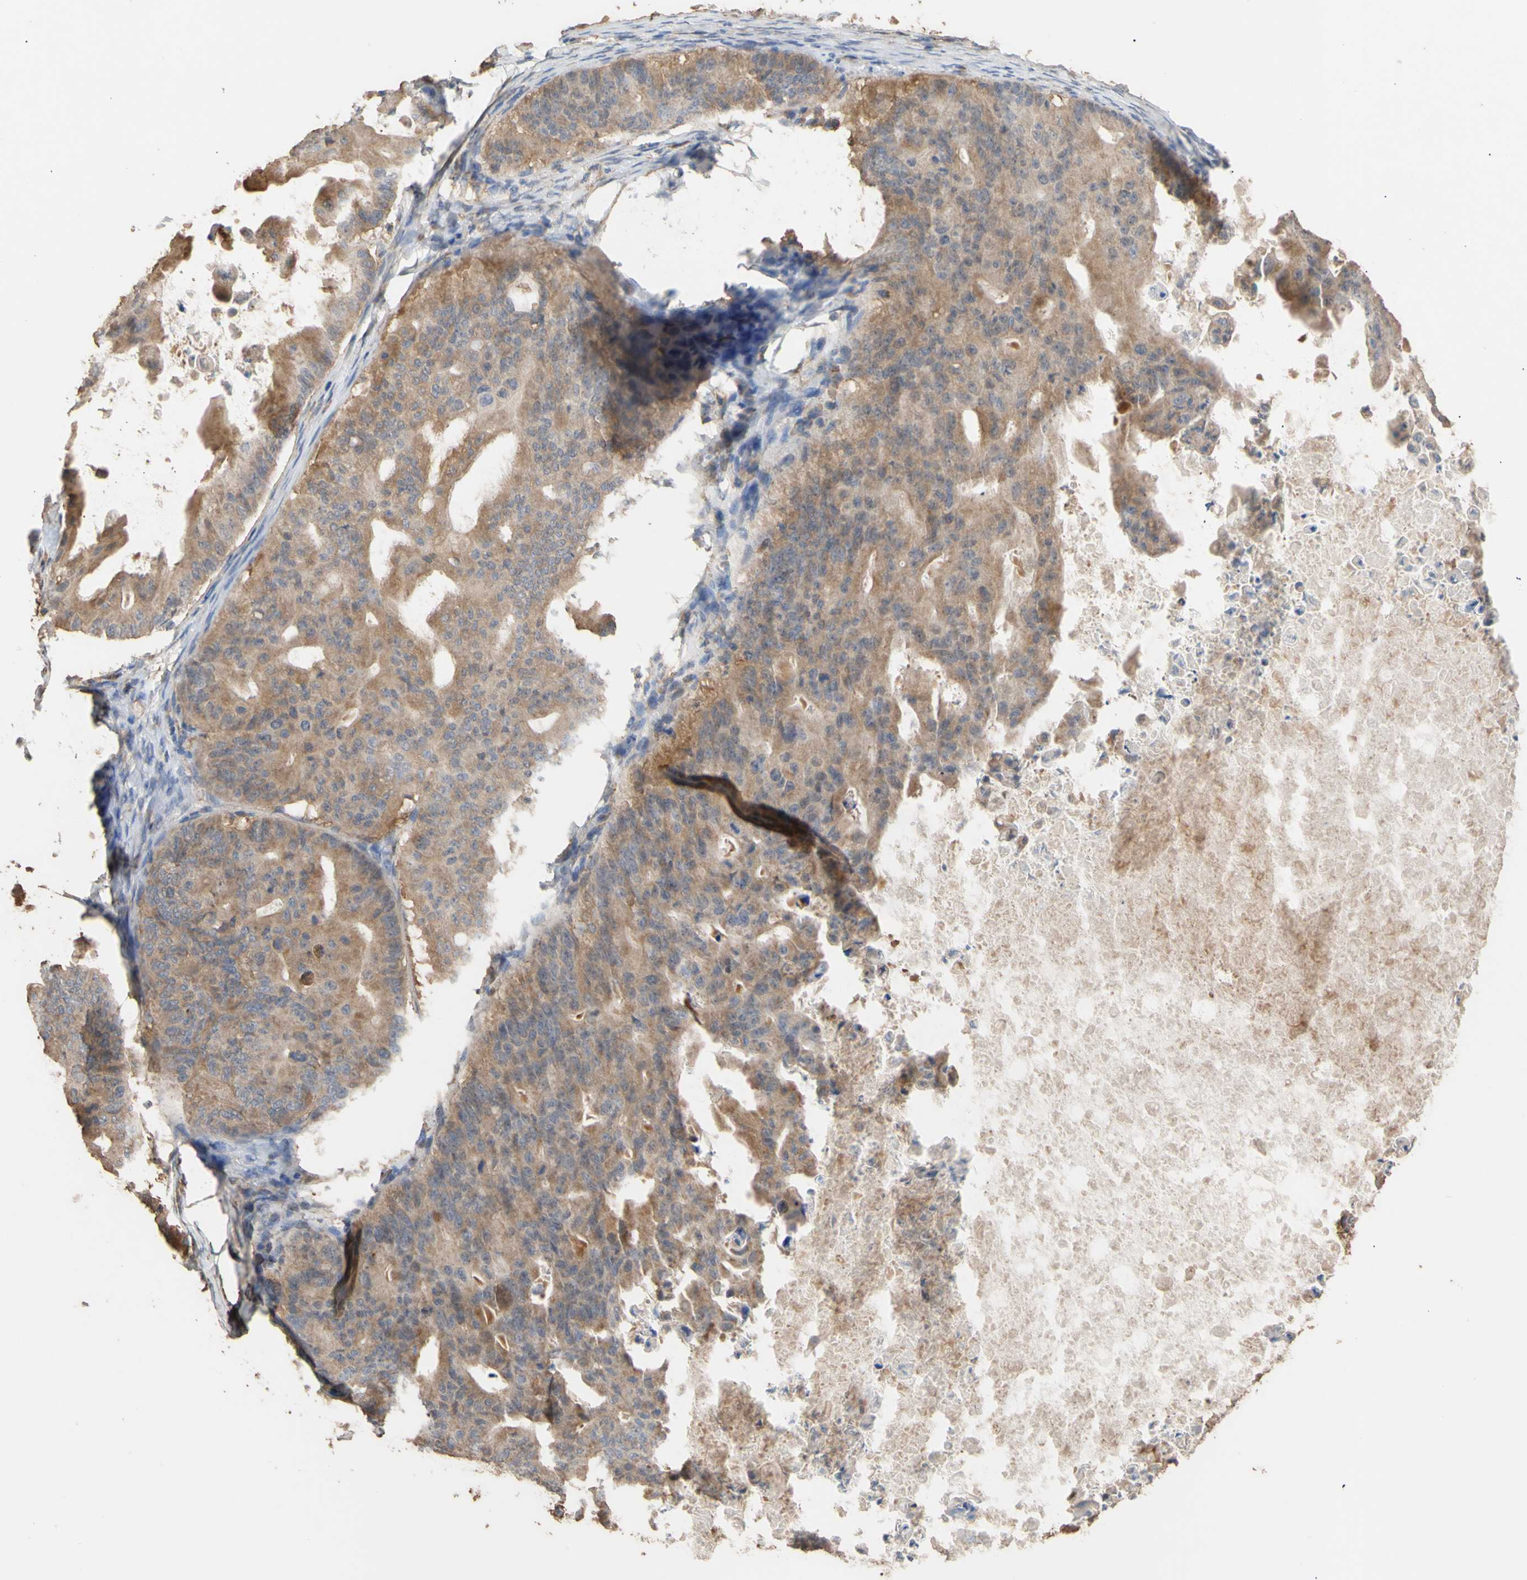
{"staining": {"intensity": "moderate", "quantity": ">75%", "location": "cytoplasmic/membranous"}, "tissue": "ovarian cancer", "cell_type": "Tumor cells", "image_type": "cancer", "snomed": [{"axis": "morphology", "description": "Cystadenocarcinoma, mucinous, NOS"}, {"axis": "topography", "description": "Ovary"}], "caption": "Mucinous cystadenocarcinoma (ovarian) tissue exhibits moderate cytoplasmic/membranous positivity in approximately >75% of tumor cells (DAB (3,3'-diaminobenzidine) = brown stain, brightfield microscopy at high magnification).", "gene": "ALDH9A1", "patient": {"sex": "female", "age": 37}}